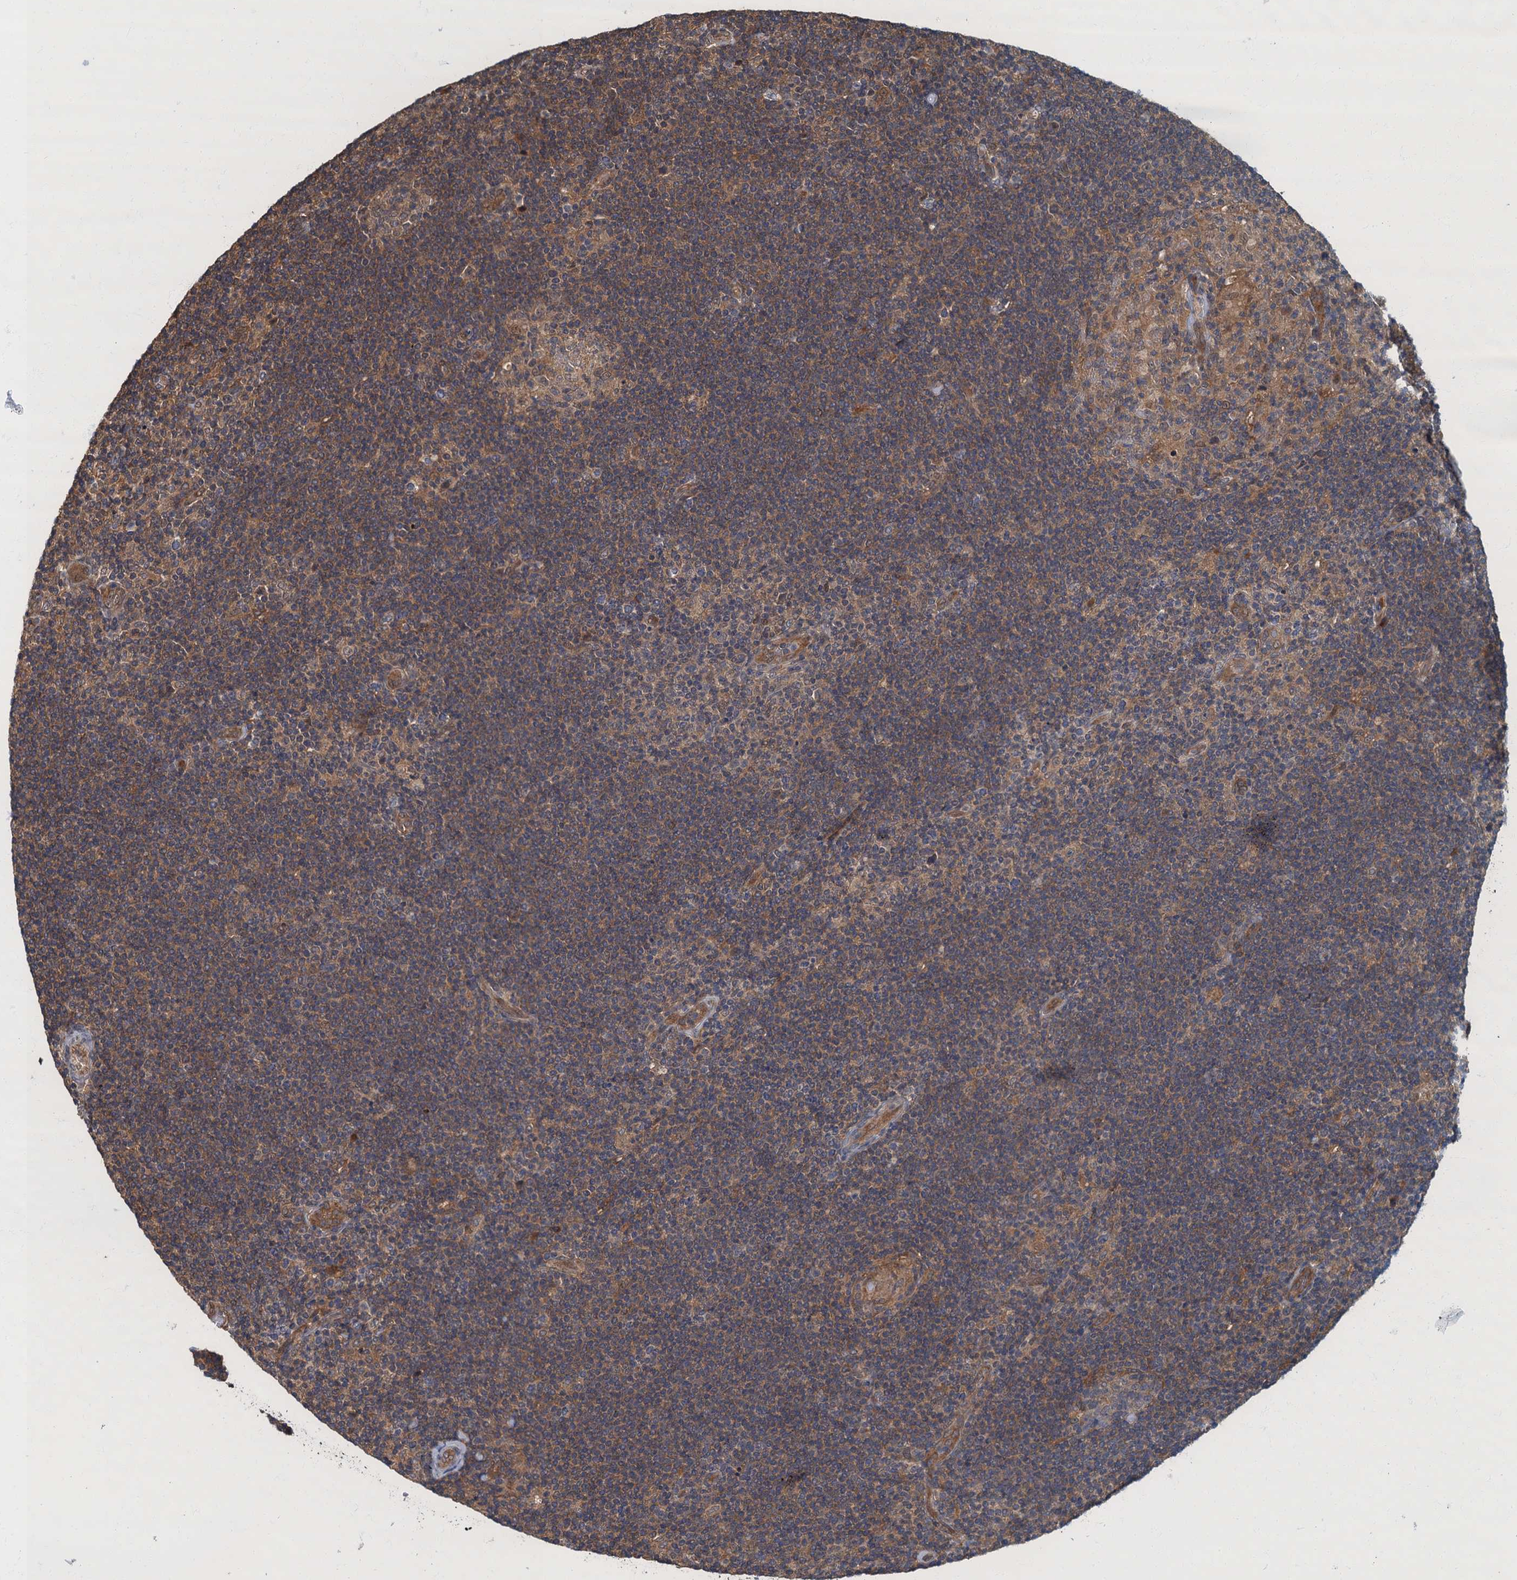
{"staining": {"intensity": "weak", "quantity": ">75%", "location": "cytoplasmic/membranous"}, "tissue": "lymphoma", "cell_type": "Tumor cells", "image_type": "cancer", "snomed": [{"axis": "morphology", "description": "Hodgkin's disease, NOS"}, {"axis": "topography", "description": "Lymph node"}], "caption": "A micrograph of Hodgkin's disease stained for a protein reveals weak cytoplasmic/membranous brown staining in tumor cells. The protein is stained brown, and the nuclei are stained in blue (DAB IHC with brightfield microscopy, high magnification).", "gene": "TBCK", "patient": {"sex": "female", "age": 57}}